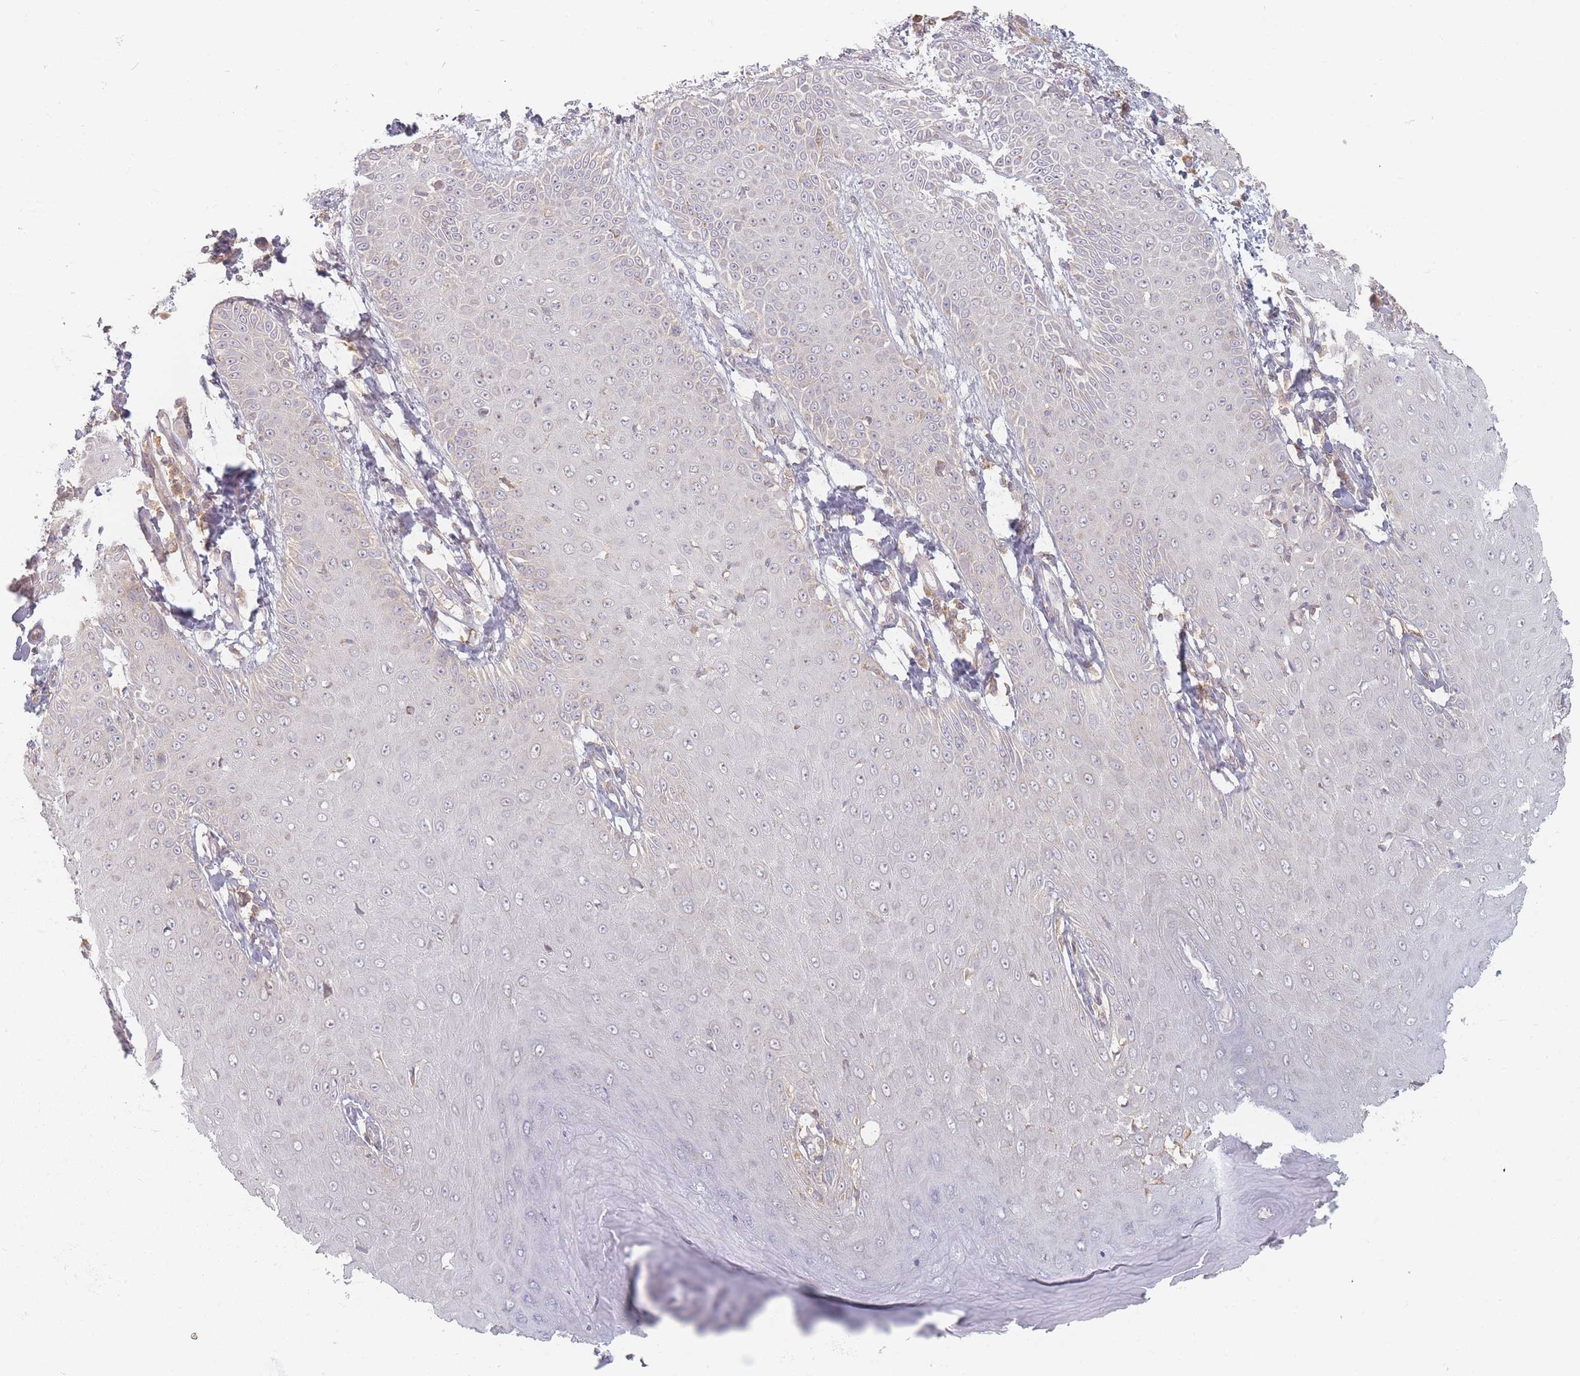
{"staining": {"intensity": "negative", "quantity": "none", "location": "none"}, "tissue": "skin cancer", "cell_type": "Tumor cells", "image_type": "cancer", "snomed": [{"axis": "morphology", "description": "Squamous cell carcinoma, NOS"}, {"axis": "topography", "description": "Skin"}], "caption": "Immunohistochemistry (IHC) micrograph of skin squamous cell carcinoma stained for a protein (brown), which exhibits no staining in tumor cells. Brightfield microscopy of immunohistochemistry stained with DAB (brown) and hematoxylin (blue), captured at high magnification.", "gene": "SLC35F3", "patient": {"sex": "male", "age": 70}}